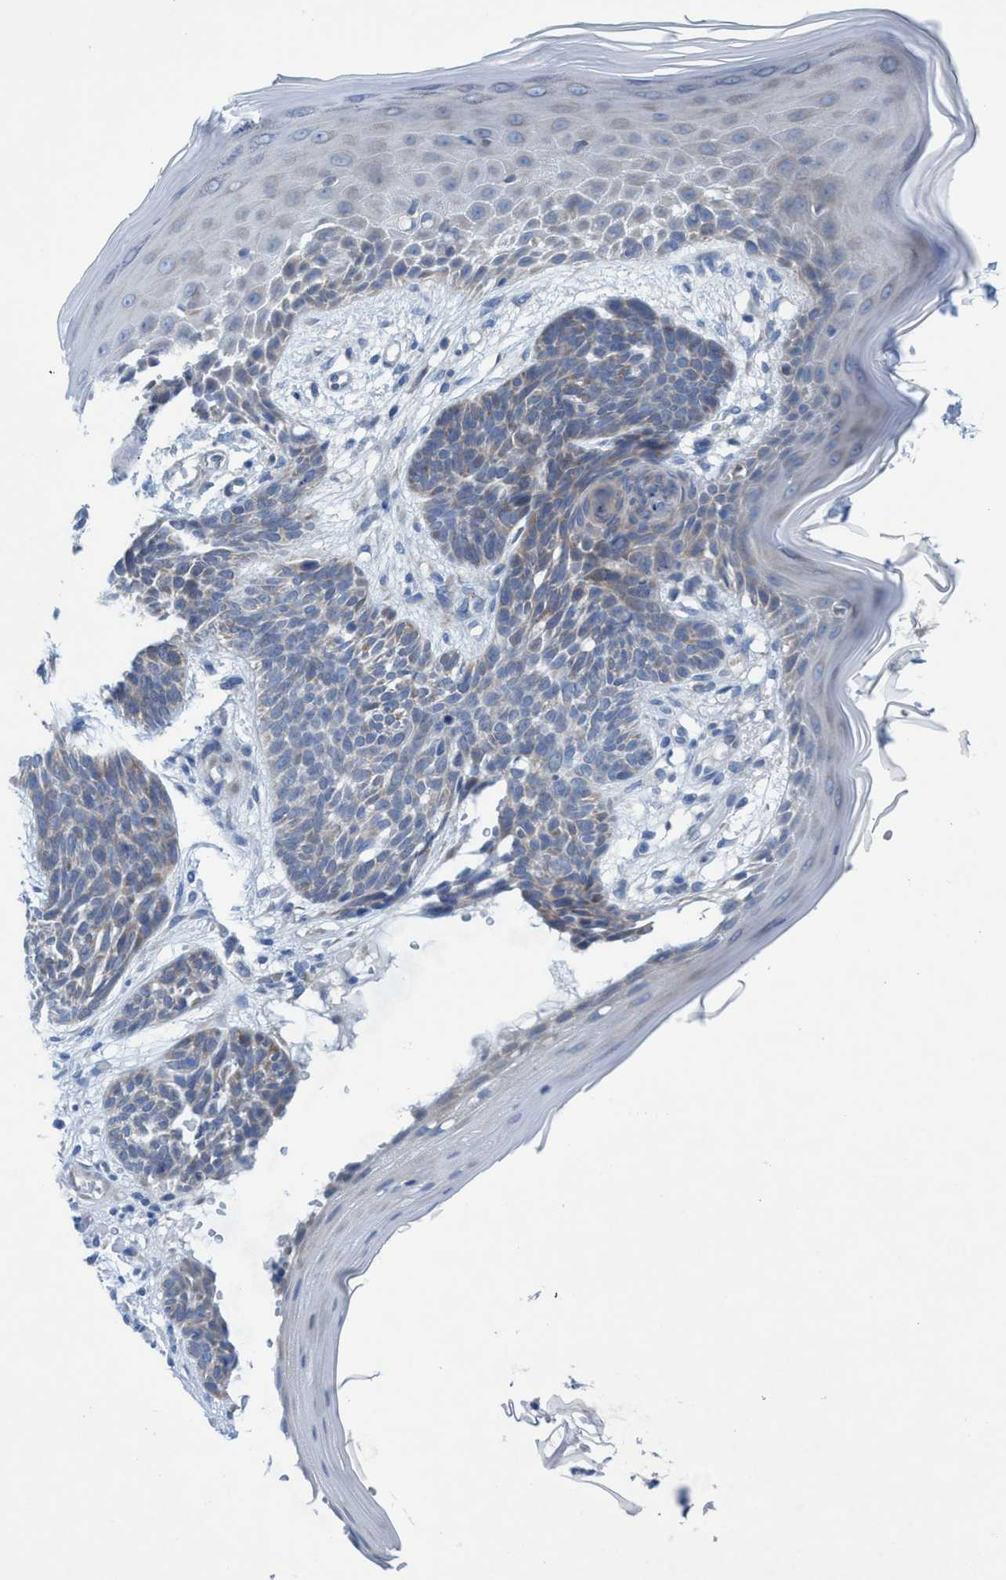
{"staining": {"intensity": "weak", "quantity": "<25%", "location": "cytoplasmic/membranous"}, "tissue": "skin cancer", "cell_type": "Tumor cells", "image_type": "cancer", "snomed": [{"axis": "morphology", "description": "Basal cell carcinoma"}, {"axis": "topography", "description": "Skin"}], "caption": "IHC photomicrograph of human skin basal cell carcinoma stained for a protein (brown), which exhibits no staining in tumor cells.", "gene": "RSAD1", "patient": {"sex": "female", "age": 59}}